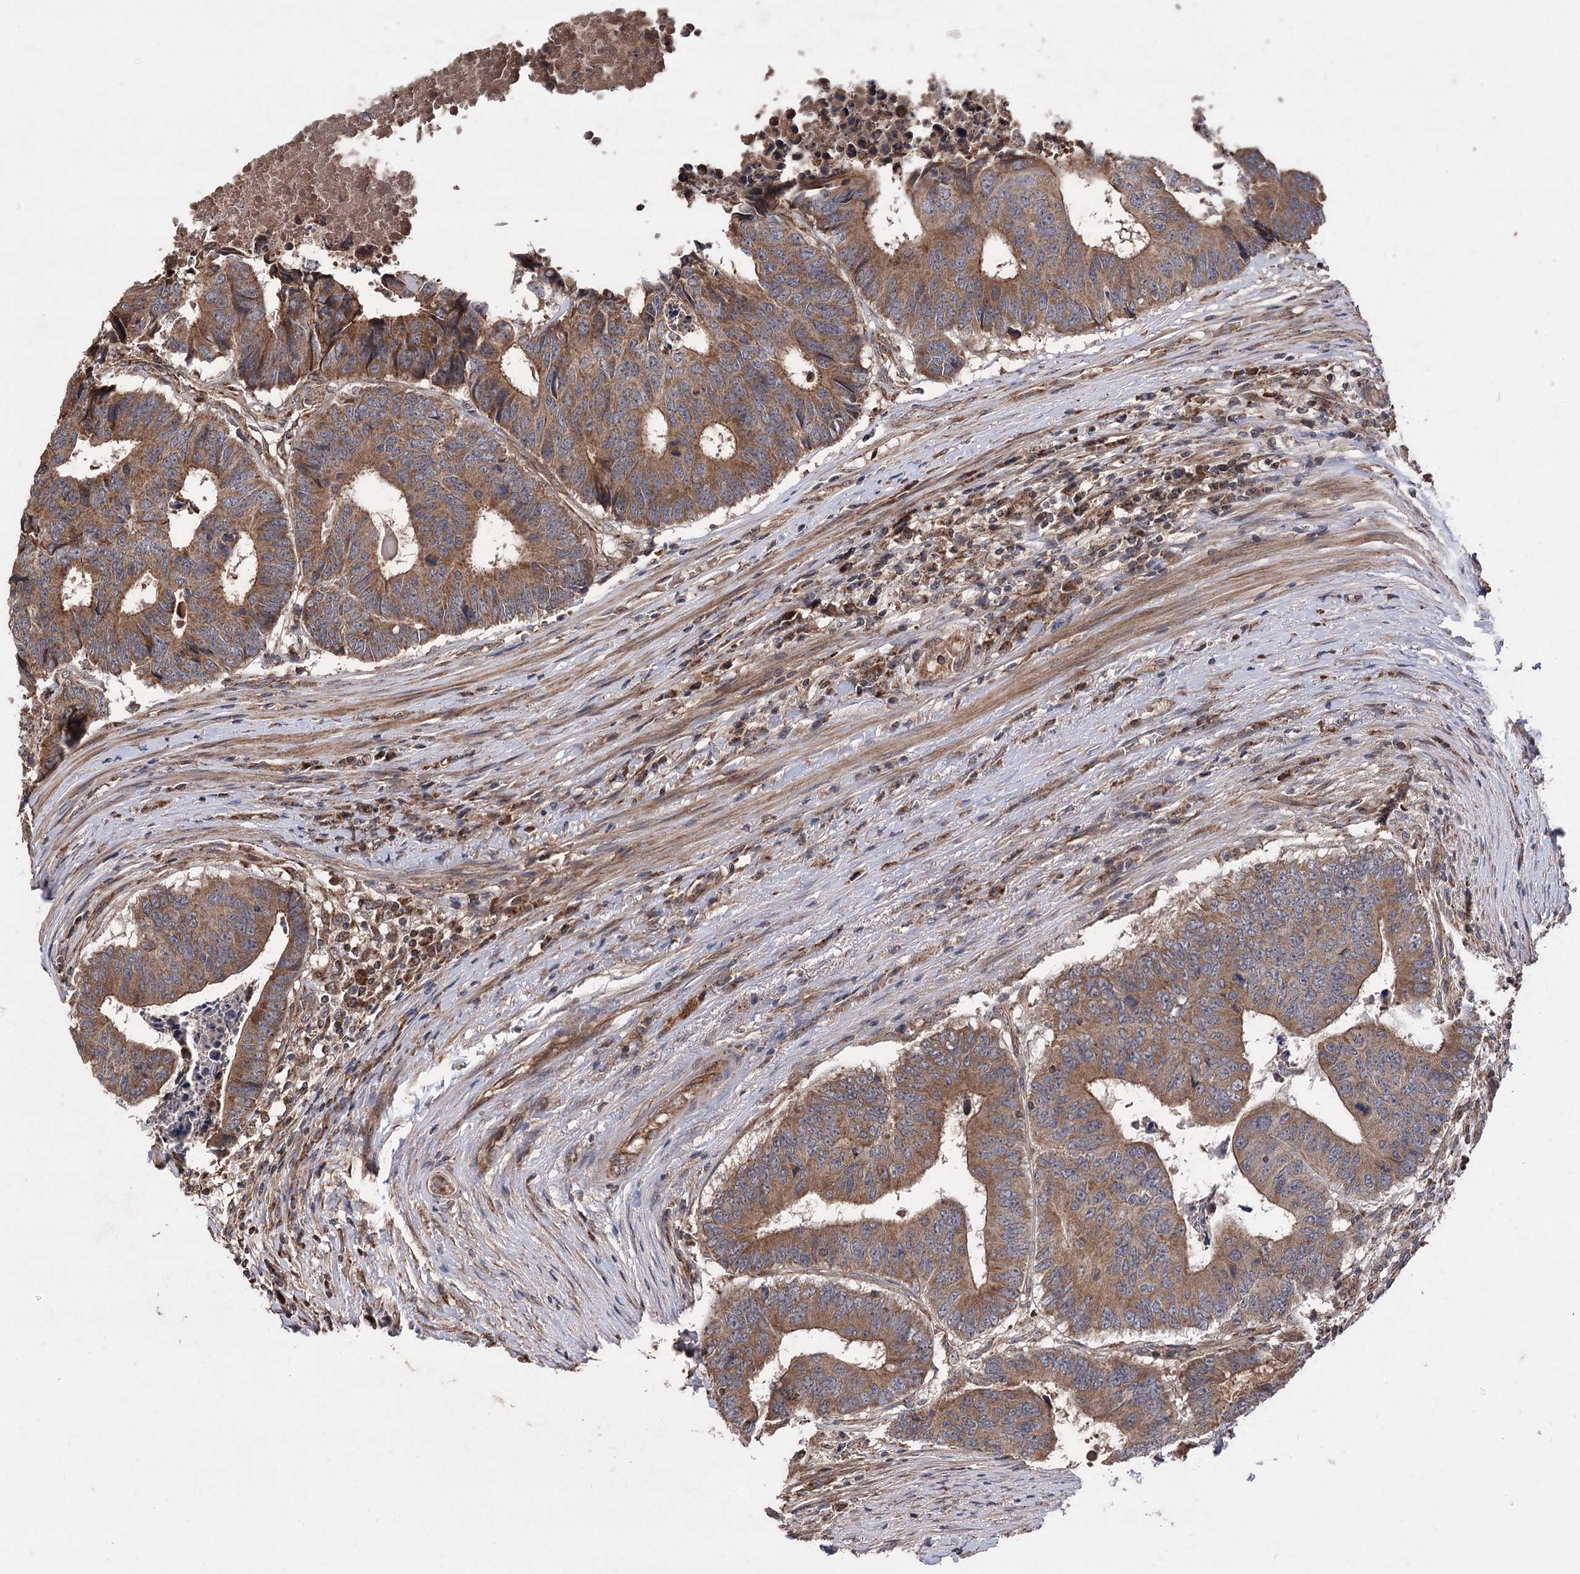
{"staining": {"intensity": "strong", "quantity": ">75%", "location": "cytoplasmic/membranous"}, "tissue": "colorectal cancer", "cell_type": "Tumor cells", "image_type": "cancer", "snomed": [{"axis": "morphology", "description": "Adenocarcinoma, NOS"}, {"axis": "topography", "description": "Rectum"}], "caption": "There is high levels of strong cytoplasmic/membranous expression in tumor cells of colorectal adenocarcinoma, as demonstrated by immunohistochemical staining (brown color).", "gene": "RASSF3", "patient": {"sex": "male", "age": 84}}